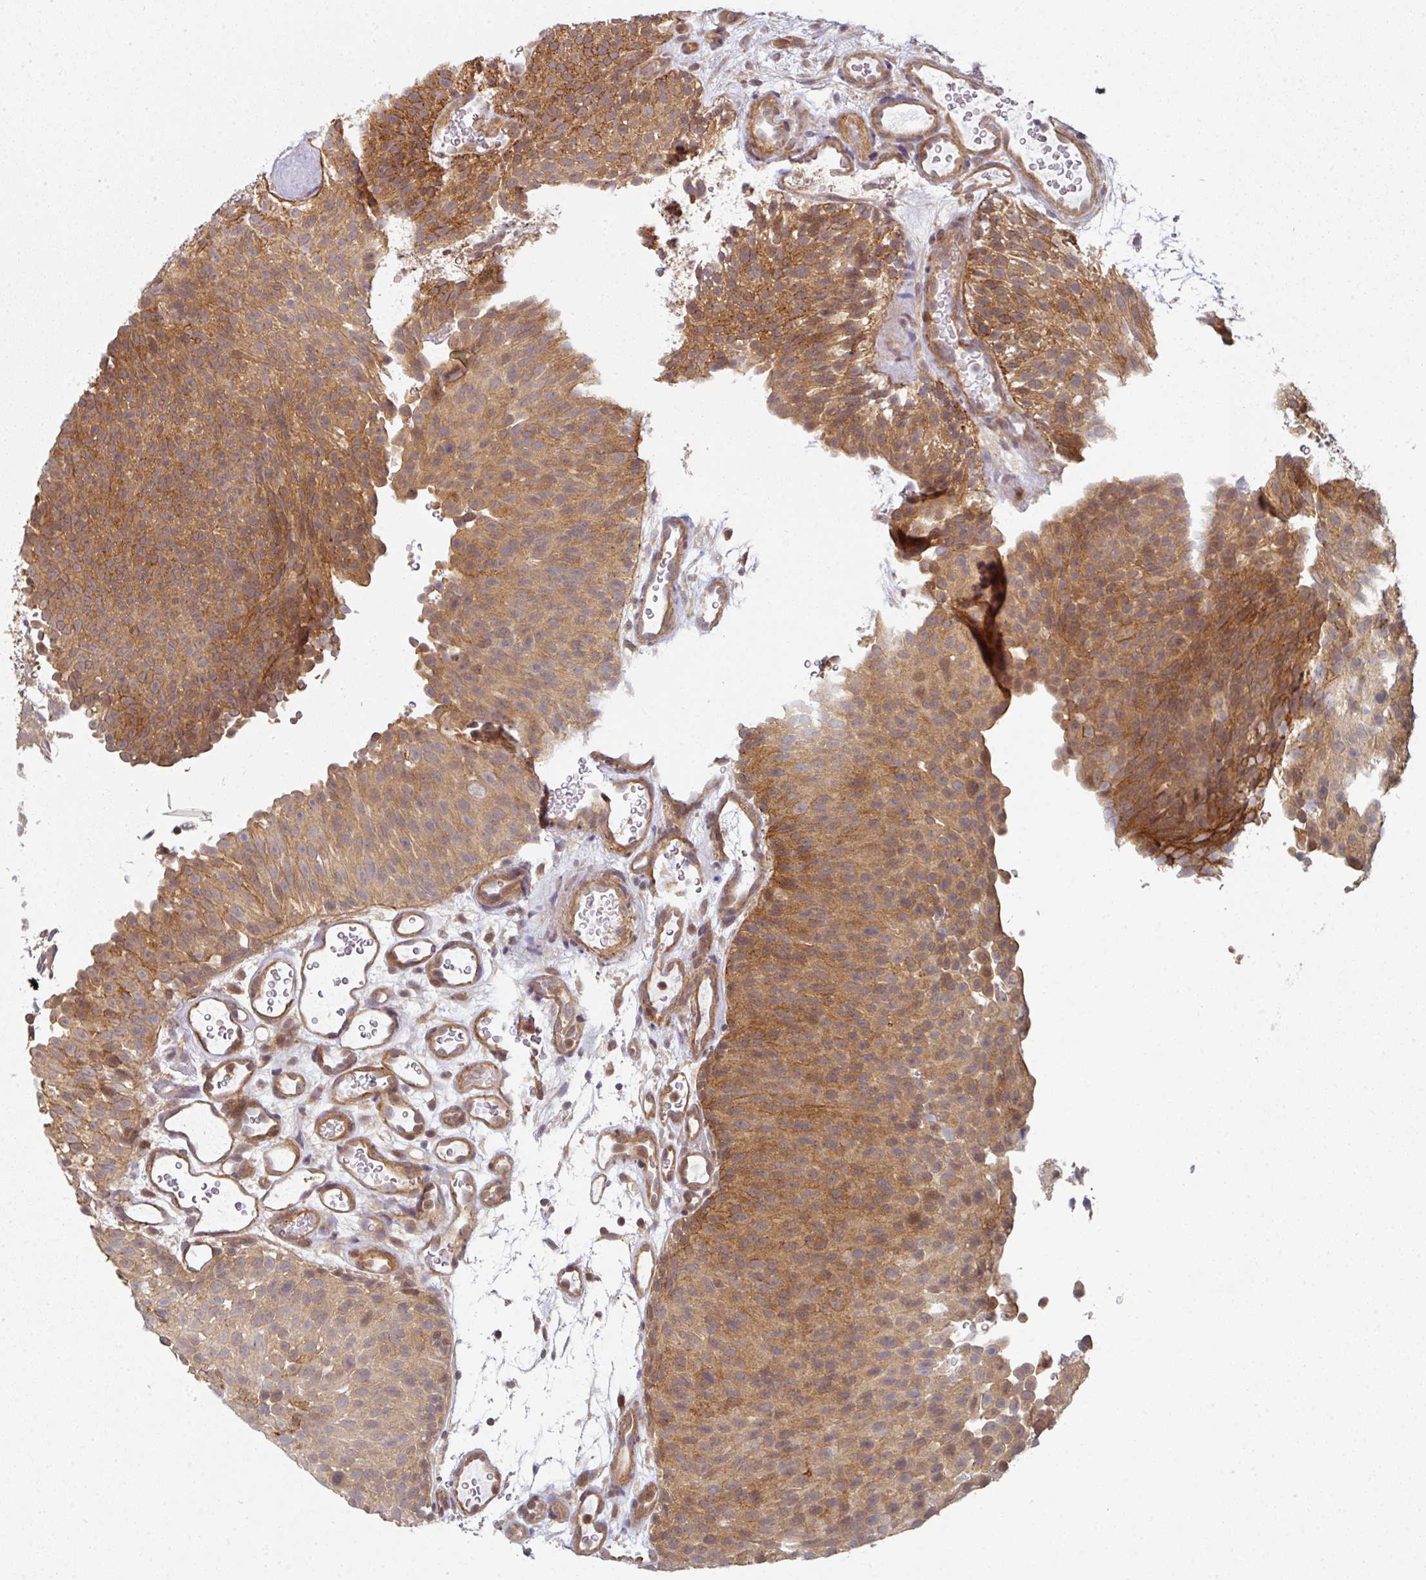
{"staining": {"intensity": "moderate", "quantity": ">75%", "location": "cytoplasmic/membranous"}, "tissue": "urothelial cancer", "cell_type": "Tumor cells", "image_type": "cancer", "snomed": [{"axis": "morphology", "description": "Urothelial carcinoma, Low grade"}, {"axis": "topography", "description": "Urinary bladder"}], "caption": "An immunohistochemistry (IHC) histopathology image of neoplastic tissue is shown. Protein staining in brown shows moderate cytoplasmic/membranous positivity in urothelial carcinoma (low-grade) within tumor cells.", "gene": "PSME3IP1", "patient": {"sex": "male", "age": 78}}